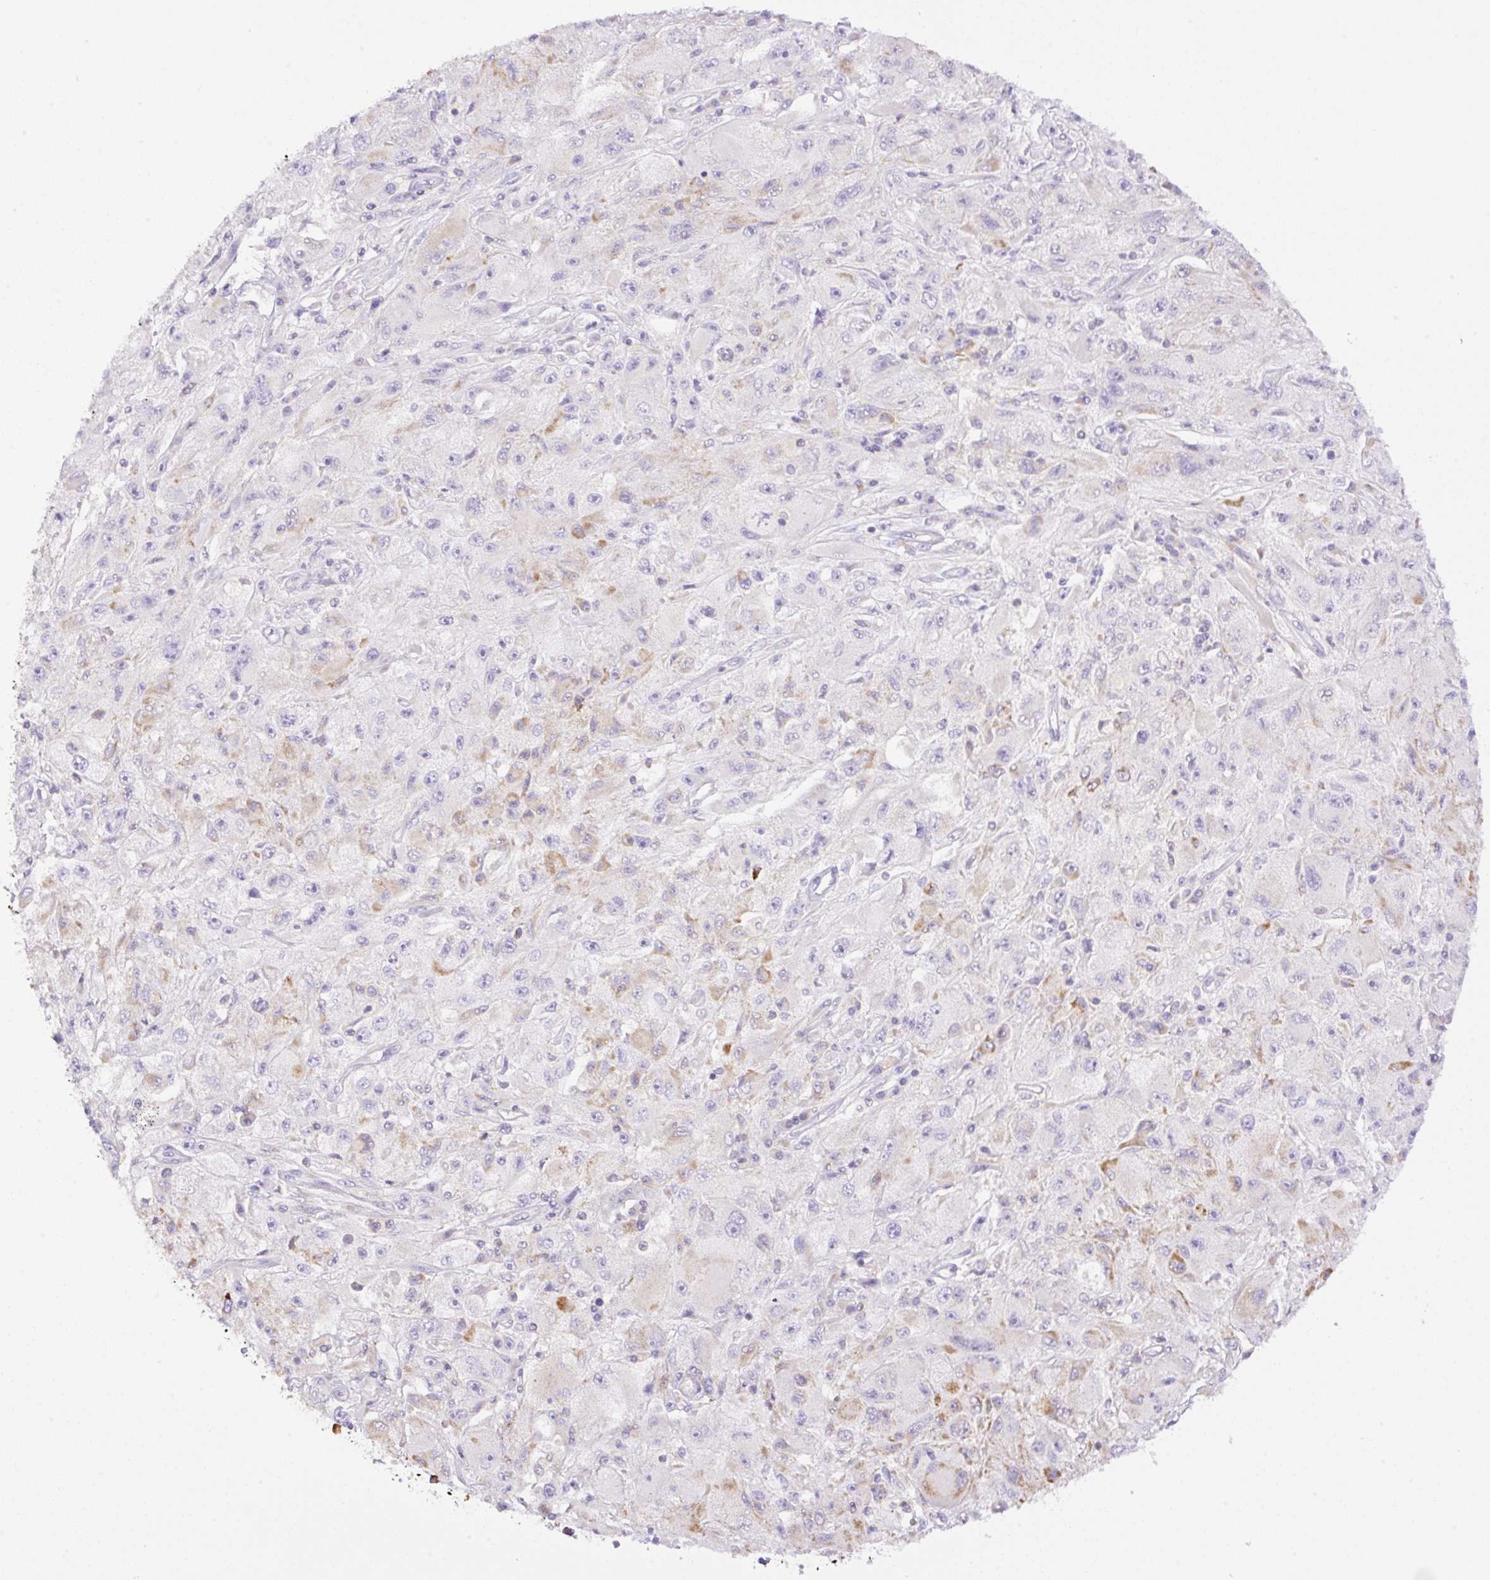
{"staining": {"intensity": "negative", "quantity": "none", "location": "none"}, "tissue": "melanoma", "cell_type": "Tumor cells", "image_type": "cancer", "snomed": [{"axis": "morphology", "description": "Malignant melanoma, Metastatic site"}, {"axis": "topography", "description": "Skin"}], "caption": "The IHC histopathology image has no significant staining in tumor cells of malignant melanoma (metastatic site) tissue.", "gene": "NF1", "patient": {"sex": "male", "age": 53}}